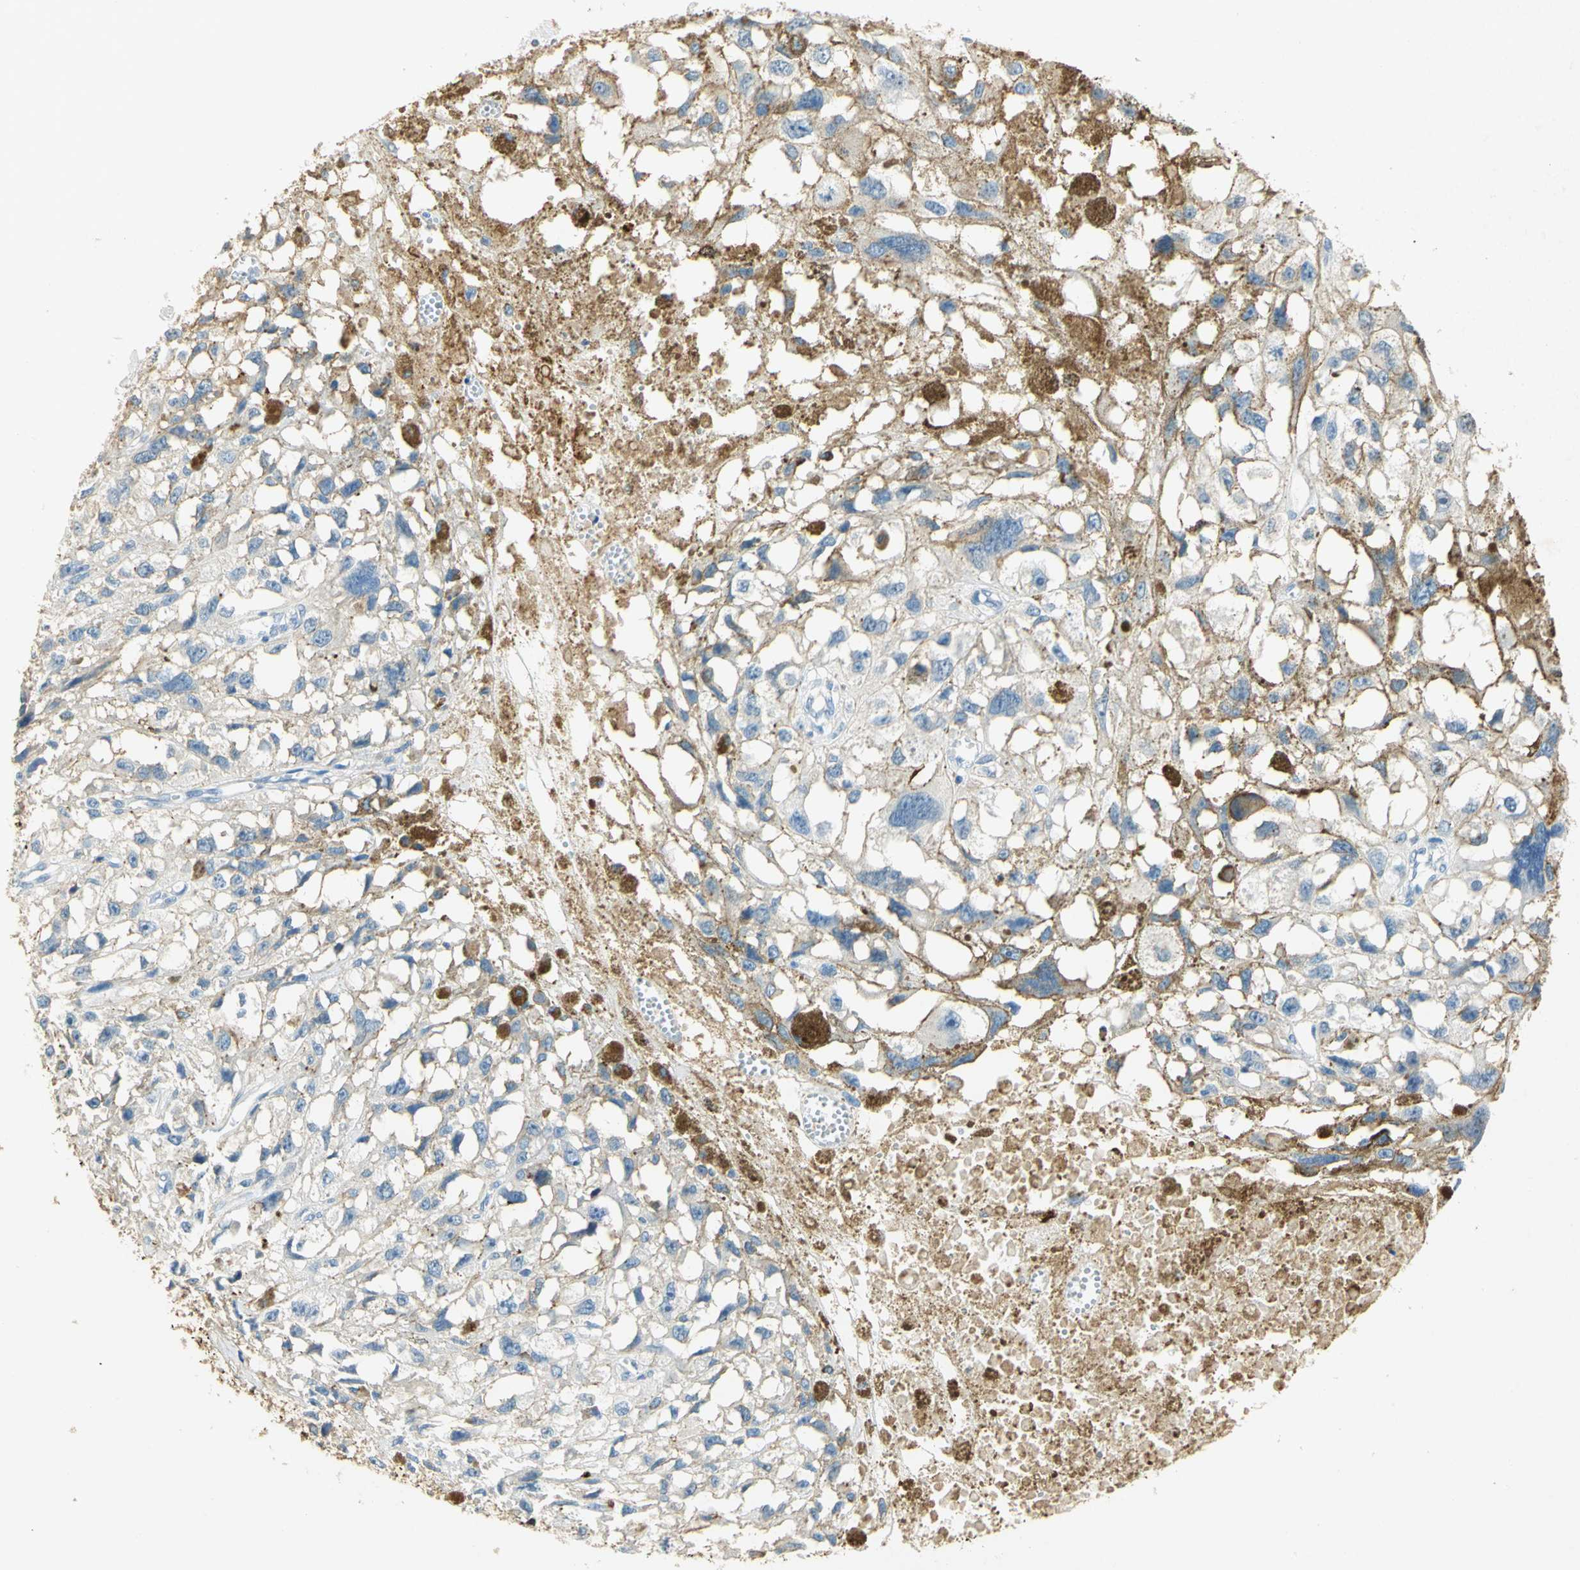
{"staining": {"intensity": "negative", "quantity": "none", "location": "none"}, "tissue": "melanoma", "cell_type": "Tumor cells", "image_type": "cancer", "snomed": [{"axis": "morphology", "description": "Malignant melanoma, Metastatic site"}, {"axis": "topography", "description": "Lymph node"}], "caption": "The photomicrograph reveals no staining of tumor cells in malignant melanoma (metastatic site).", "gene": "ANXA4", "patient": {"sex": "male", "age": 59}}